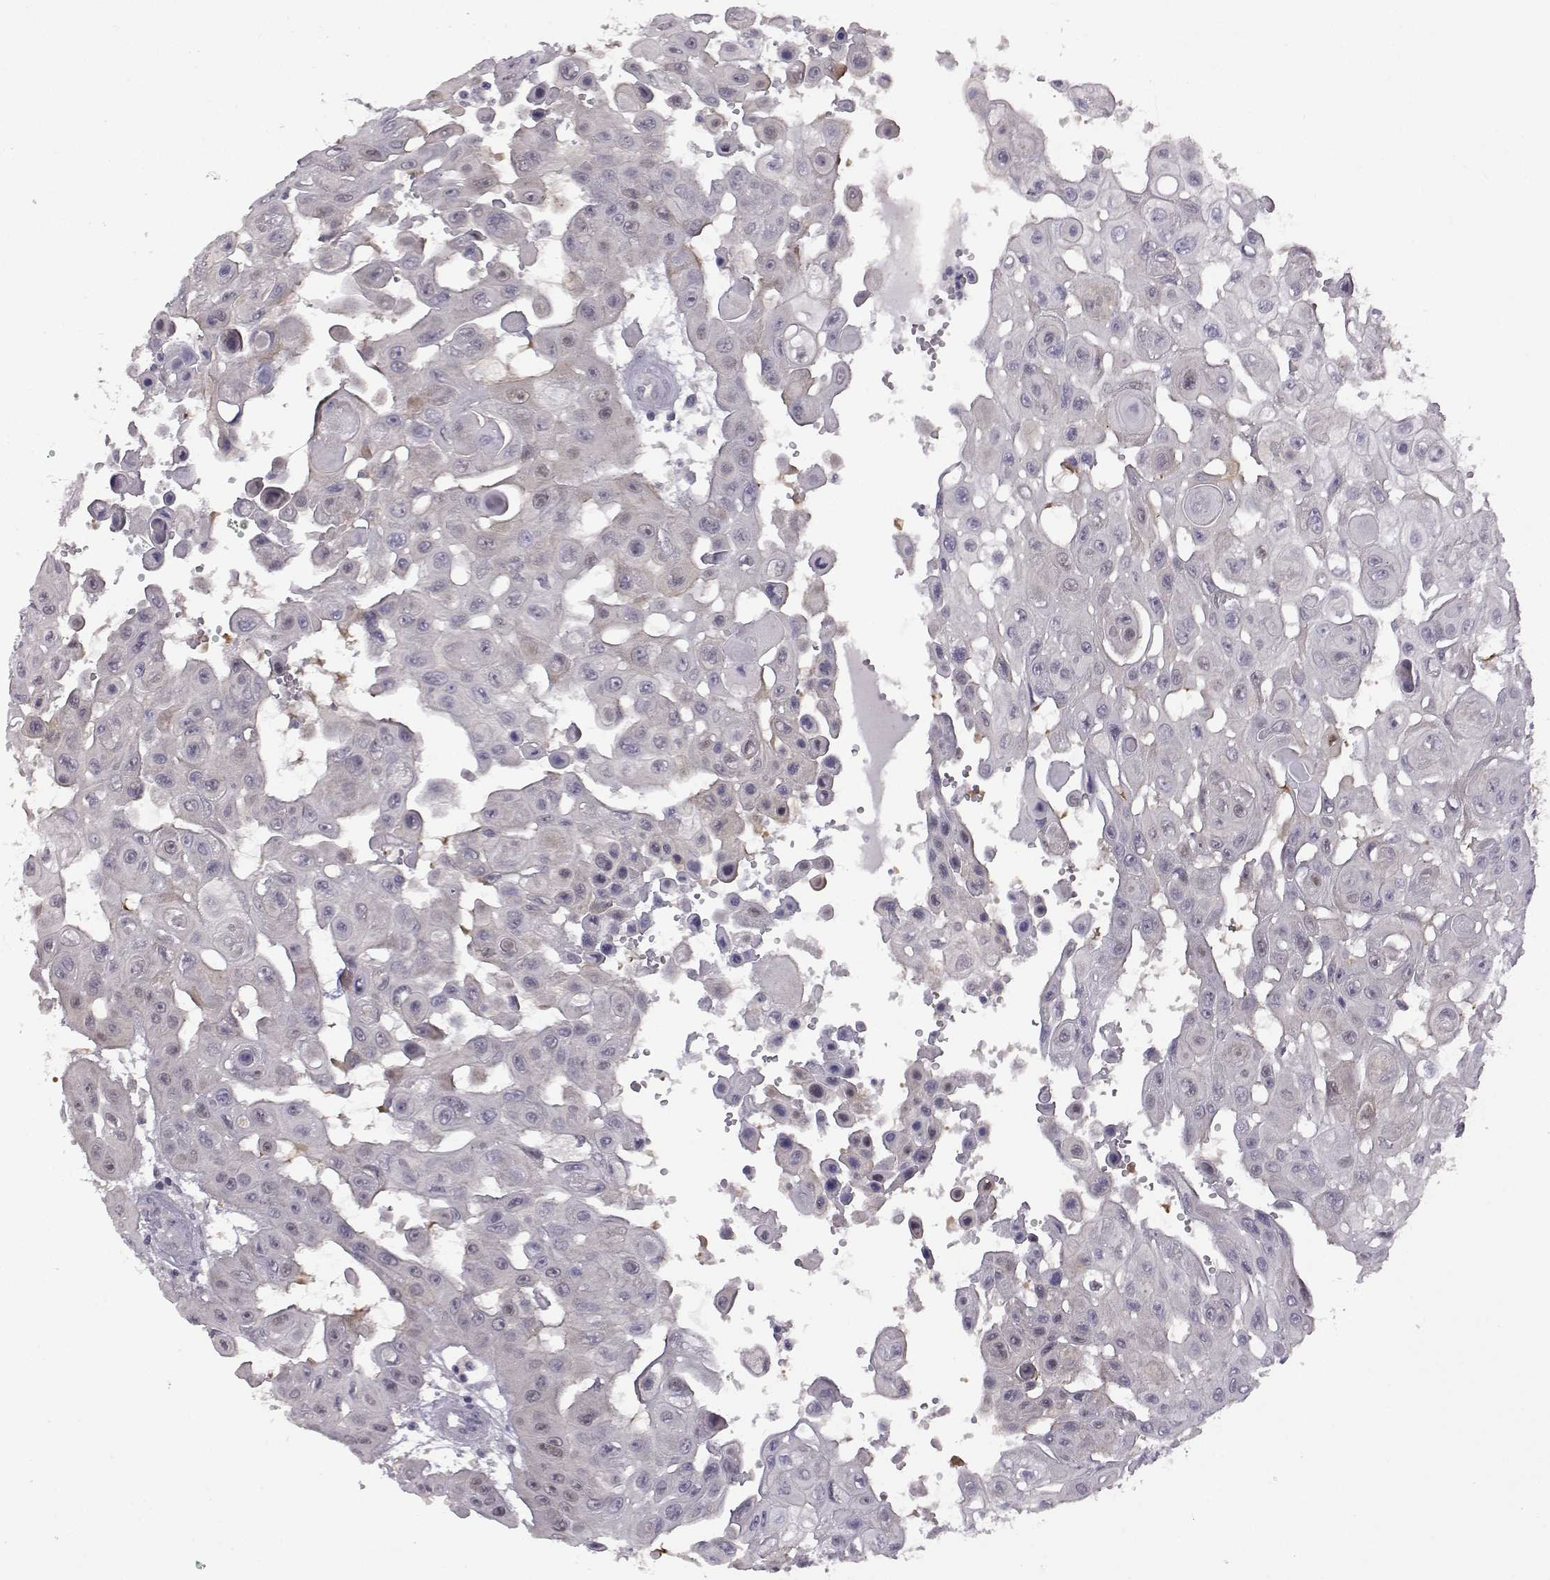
{"staining": {"intensity": "negative", "quantity": "none", "location": "none"}, "tissue": "head and neck cancer", "cell_type": "Tumor cells", "image_type": "cancer", "snomed": [{"axis": "morphology", "description": "Adenocarcinoma, NOS"}, {"axis": "topography", "description": "Head-Neck"}], "caption": "The image exhibits no significant positivity in tumor cells of head and neck adenocarcinoma. (DAB (3,3'-diaminobenzidine) immunohistochemistry (IHC) with hematoxylin counter stain).", "gene": "VGF", "patient": {"sex": "male", "age": 73}}